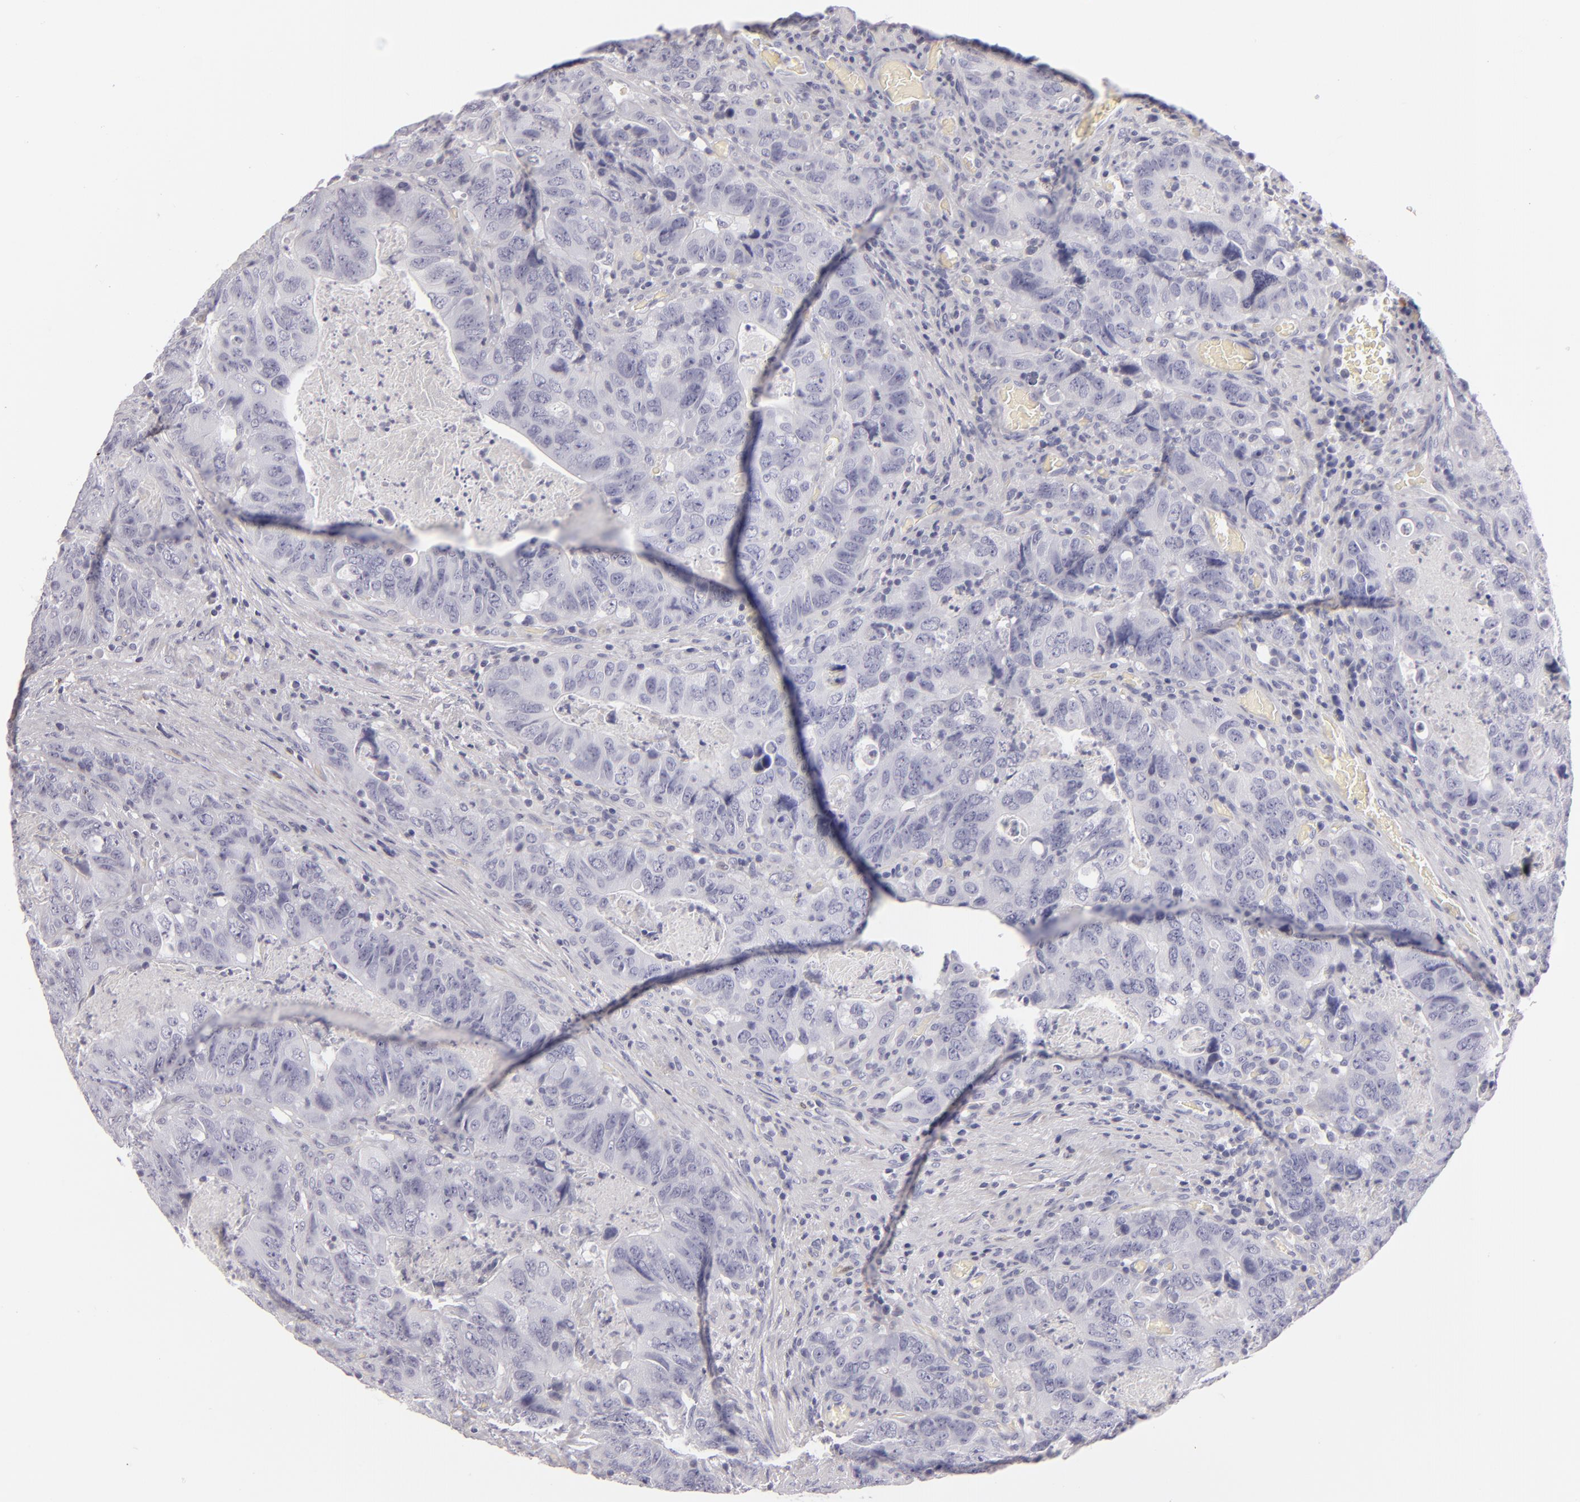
{"staining": {"intensity": "negative", "quantity": "none", "location": "none"}, "tissue": "colorectal cancer", "cell_type": "Tumor cells", "image_type": "cancer", "snomed": [{"axis": "morphology", "description": "Adenocarcinoma, NOS"}, {"axis": "topography", "description": "Rectum"}], "caption": "High power microscopy histopathology image of an IHC image of colorectal adenocarcinoma, revealing no significant positivity in tumor cells.", "gene": "F13A1", "patient": {"sex": "female", "age": 82}}